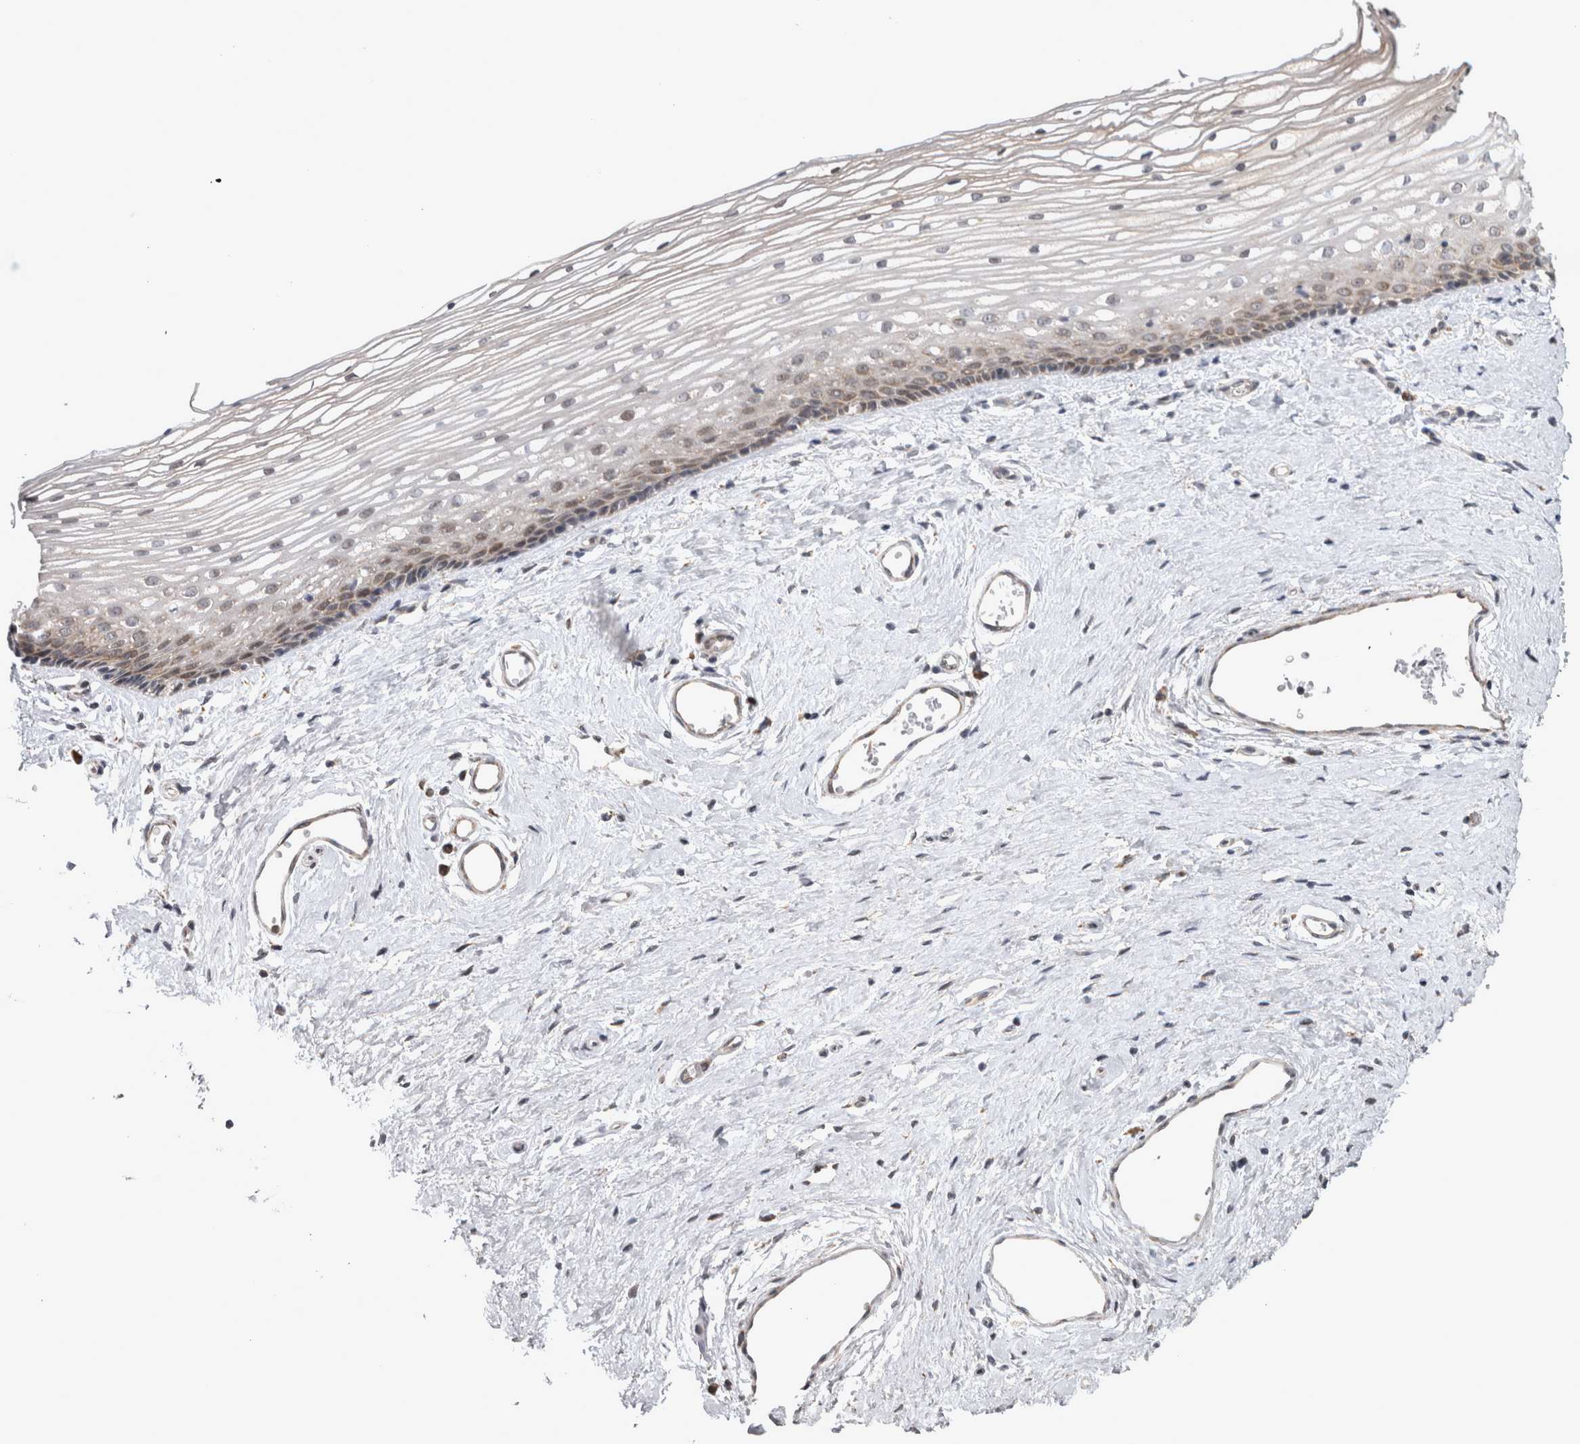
{"staining": {"intensity": "weak", "quantity": "<25%", "location": "cytoplasmic/membranous"}, "tissue": "vagina", "cell_type": "Squamous epithelial cells", "image_type": "normal", "snomed": [{"axis": "morphology", "description": "Normal tissue, NOS"}, {"axis": "topography", "description": "Vagina"}], "caption": "IHC image of unremarkable vagina stained for a protein (brown), which demonstrates no expression in squamous epithelial cells.", "gene": "DBT", "patient": {"sex": "female", "age": 46}}